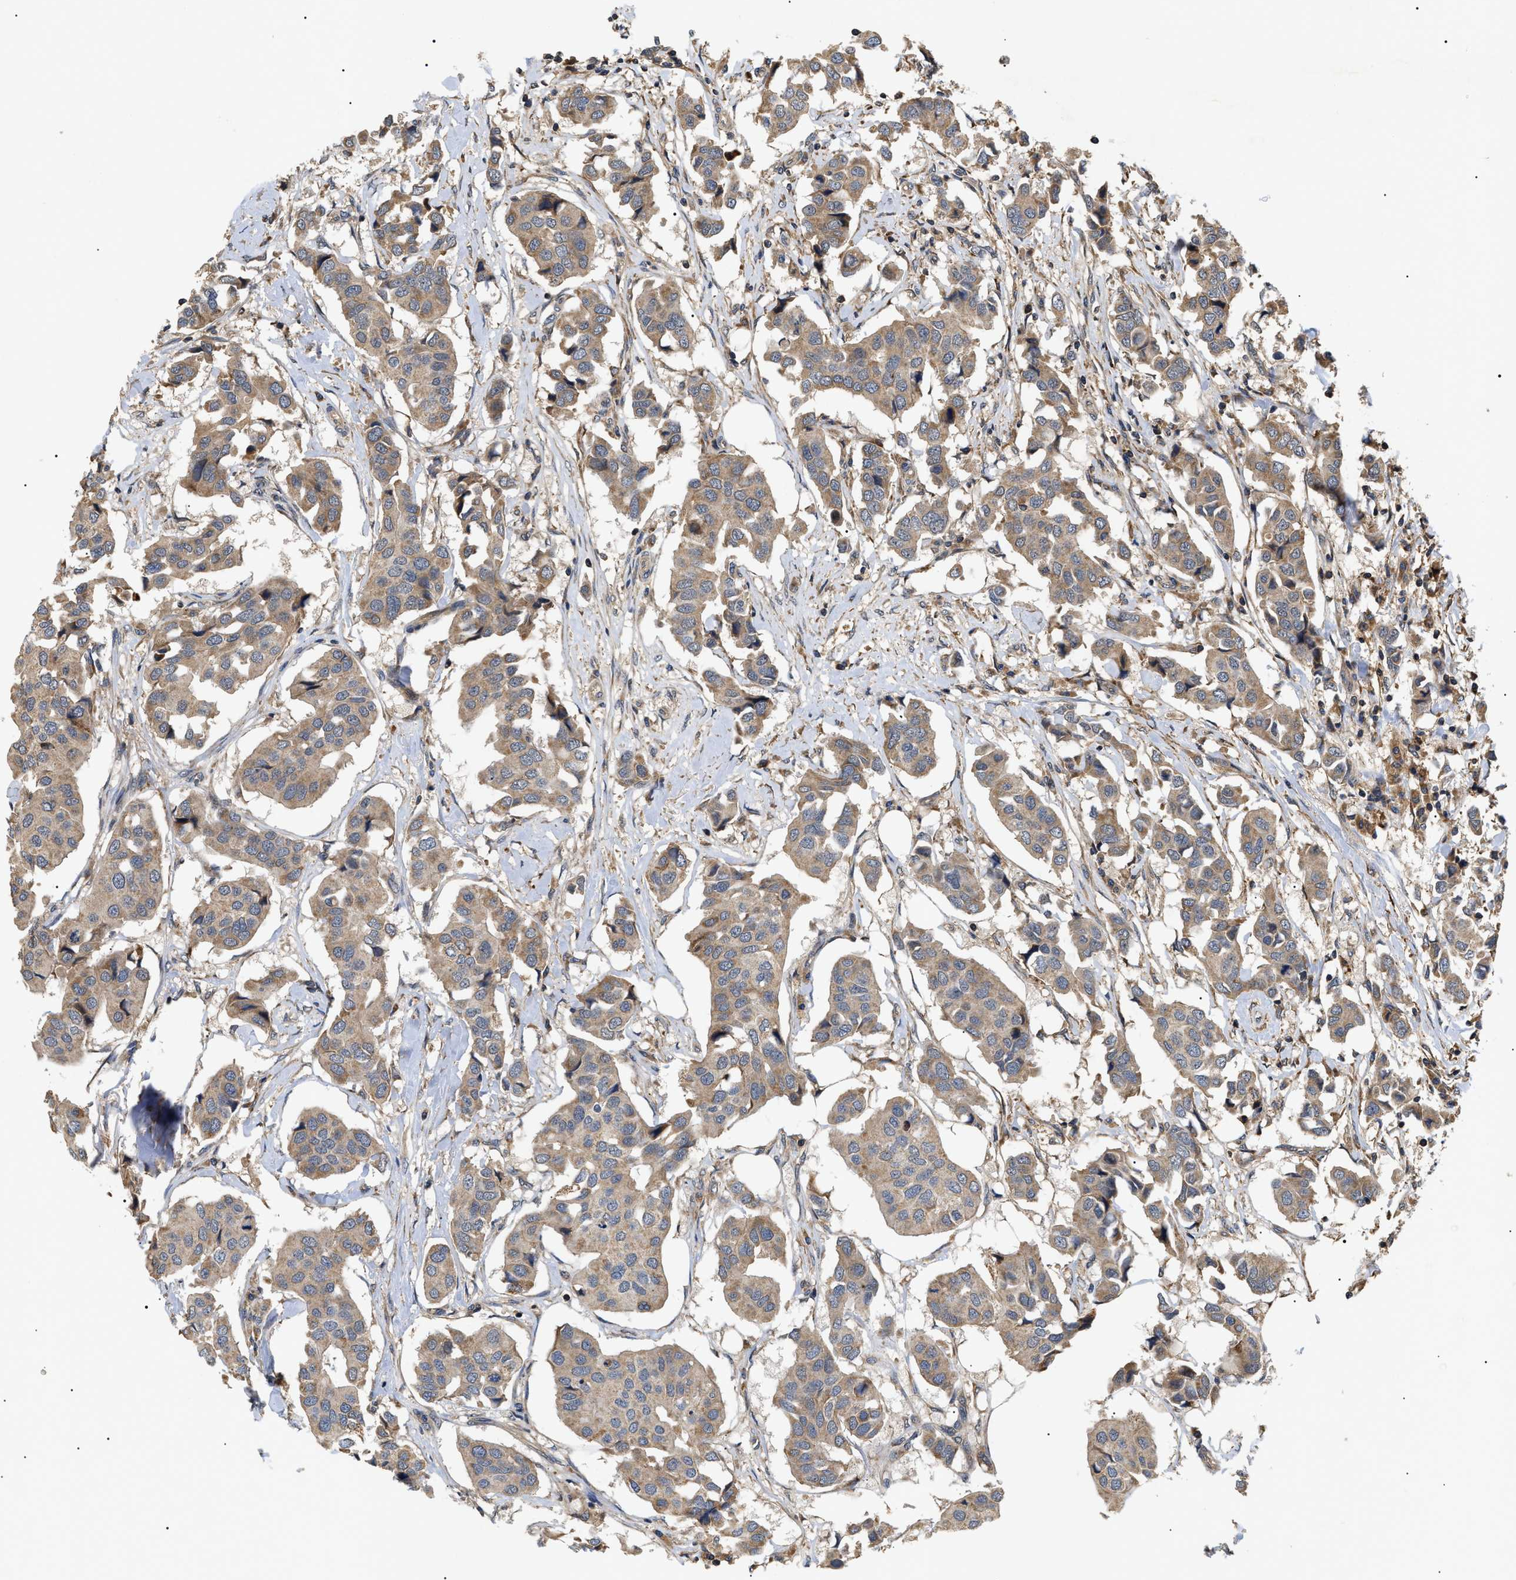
{"staining": {"intensity": "moderate", "quantity": ">75%", "location": "cytoplasmic/membranous"}, "tissue": "breast cancer", "cell_type": "Tumor cells", "image_type": "cancer", "snomed": [{"axis": "morphology", "description": "Duct carcinoma"}, {"axis": "topography", "description": "Breast"}], "caption": "Human breast cancer (infiltrating ductal carcinoma) stained for a protein (brown) reveals moderate cytoplasmic/membranous positive expression in approximately >75% of tumor cells.", "gene": "ASTL", "patient": {"sex": "female", "age": 80}}